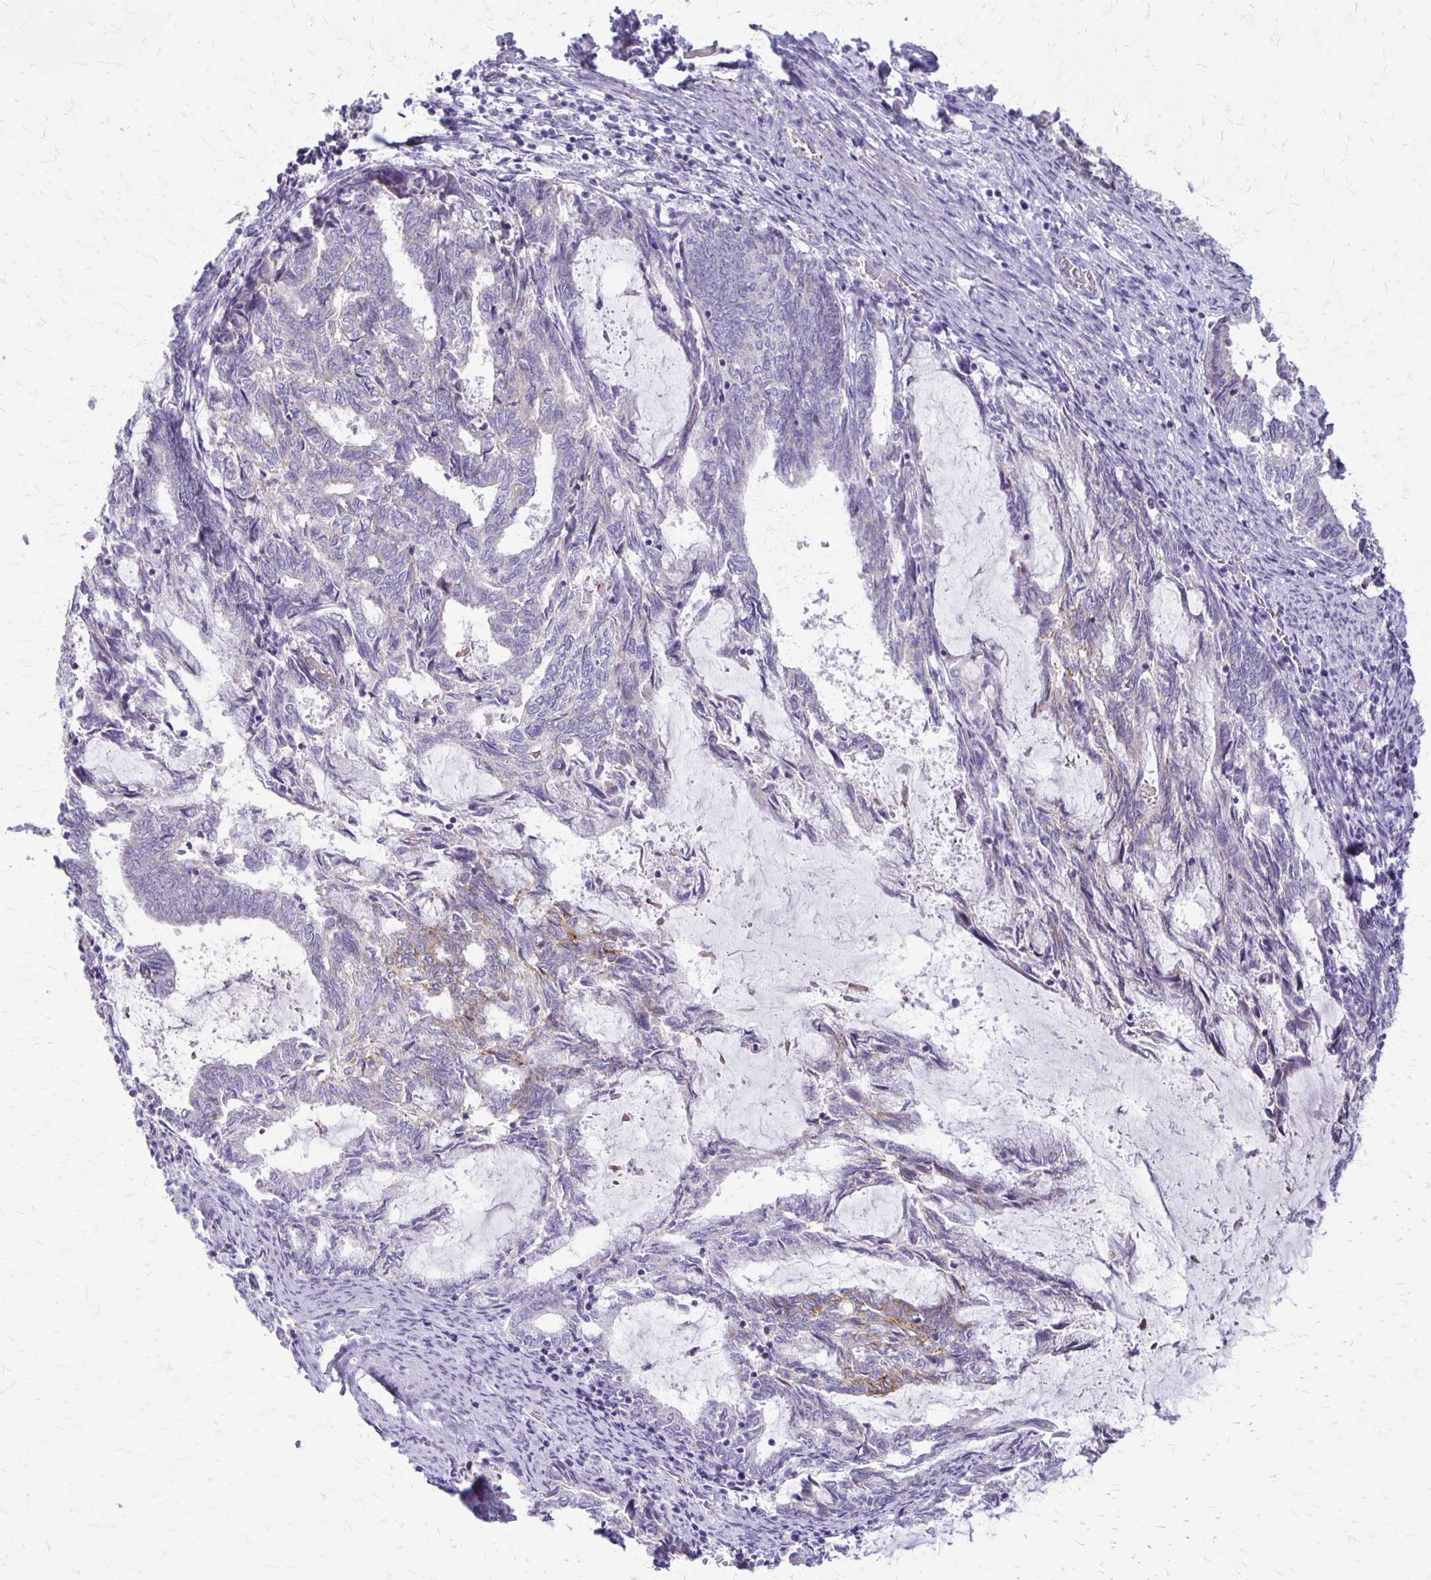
{"staining": {"intensity": "moderate", "quantity": "<25%", "location": "cytoplasmic/membranous"}, "tissue": "endometrial cancer", "cell_type": "Tumor cells", "image_type": "cancer", "snomed": [{"axis": "morphology", "description": "Adenocarcinoma, NOS"}, {"axis": "topography", "description": "Endometrium"}], "caption": "A brown stain highlights moderate cytoplasmic/membranous expression of a protein in adenocarcinoma (endometrial) tumor cells. (DAB = brown stain, brightfield microscopy at high magnification).", "gene": "RHOC", "patient": {"sex": "female", "age": 80}}